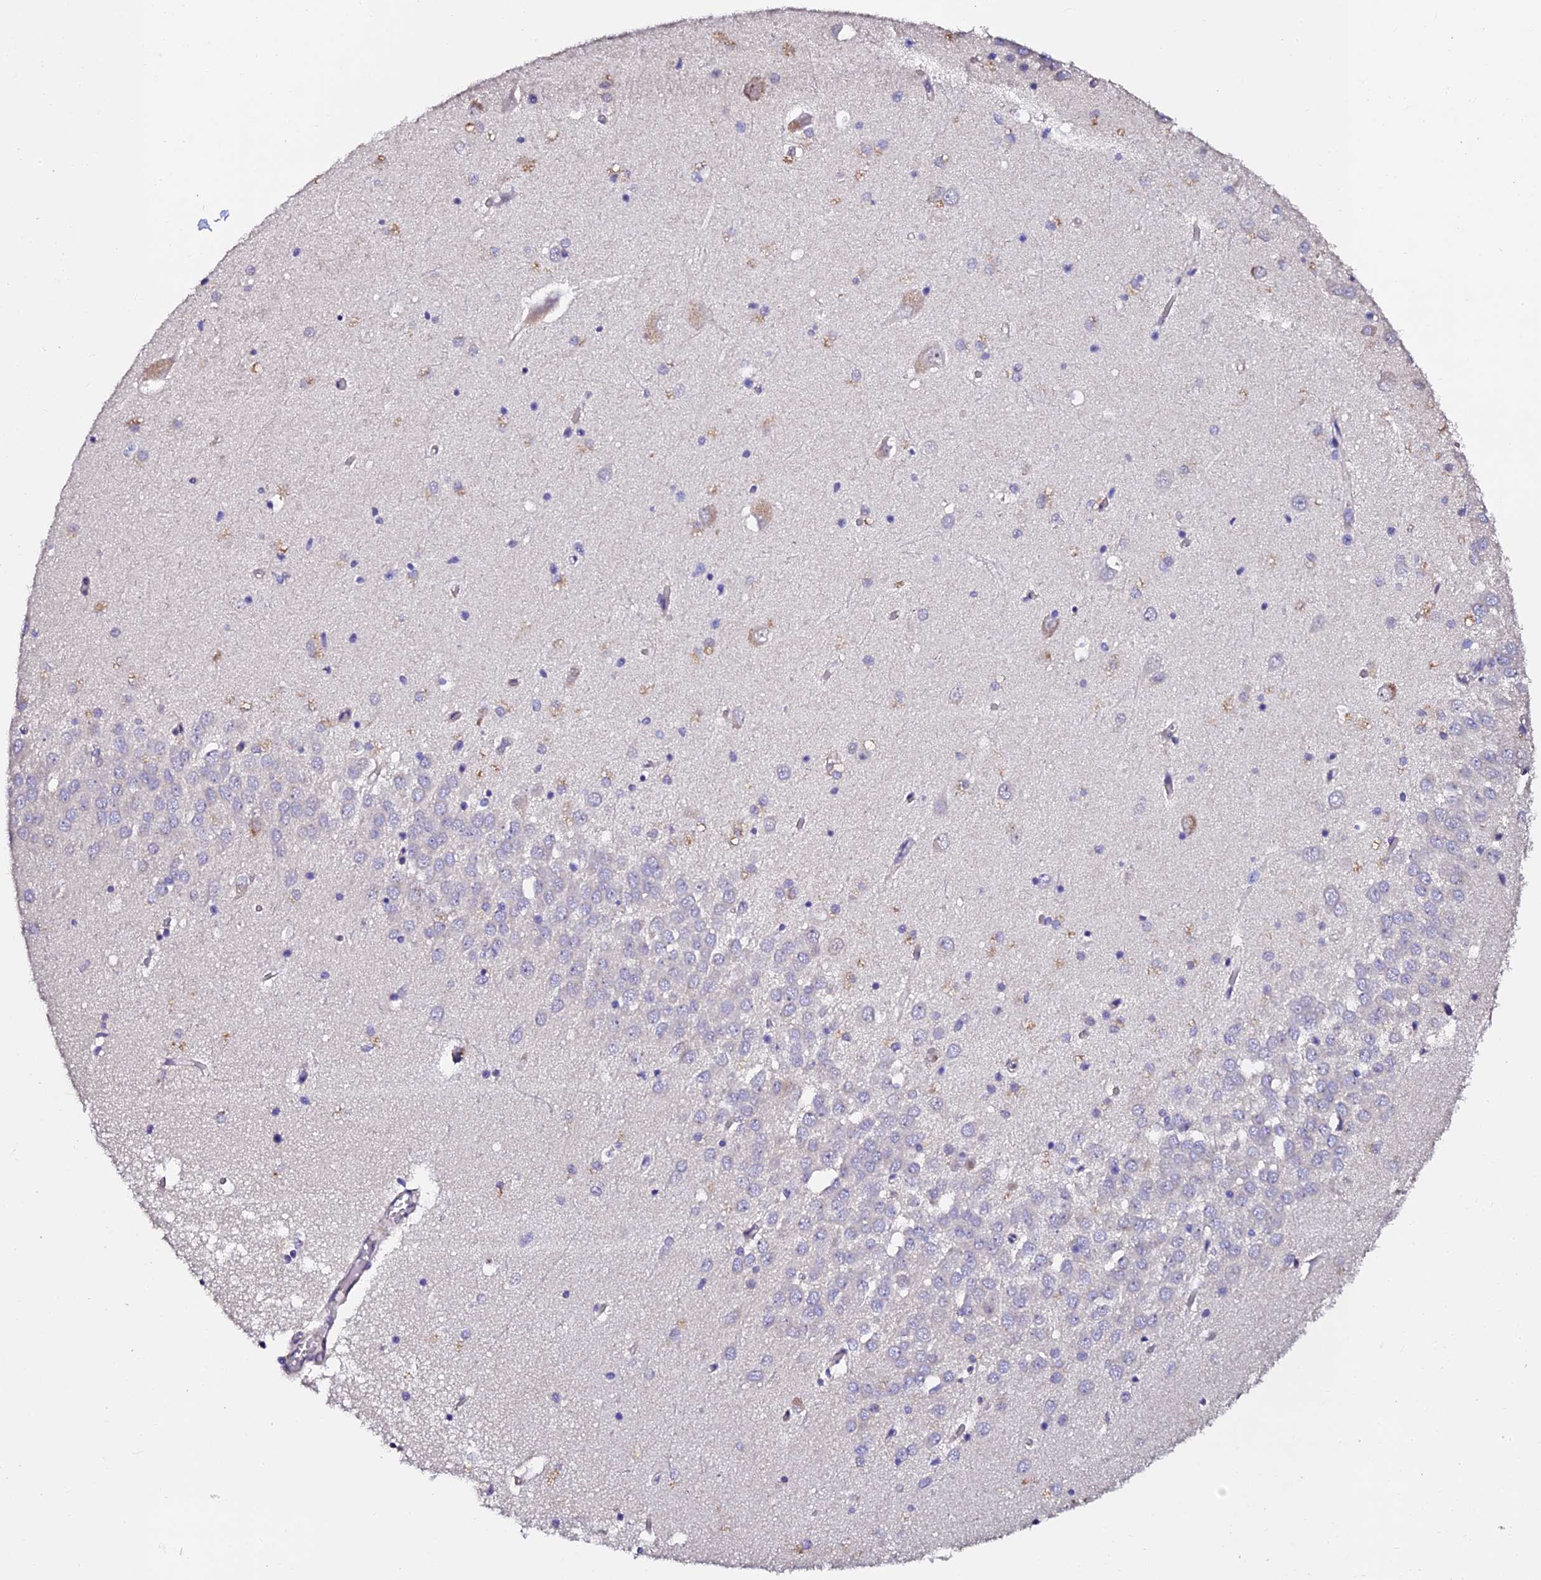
{"staining": {"intensity": "negative", "quantity": "none", "location": "none"}, "tissue": "hippocampus", "cell_type": "Glial cells", "image_type": "normal", "snomed": [{"axis": "morphology", "description": "Normal tissue, NOS"}, {"axis": "topography", "description": "Hippocampus"}], "caption": "A micrograph of hippocampus stained for a protein demonstrates no brown staining in glial cells. Brightfield microscopy of IHC stained with DAB (brown) and hematoxylin (blue), captured at high magnification.", "gene": "GPN3", "patient": {"sex": "male", "age": 70}}